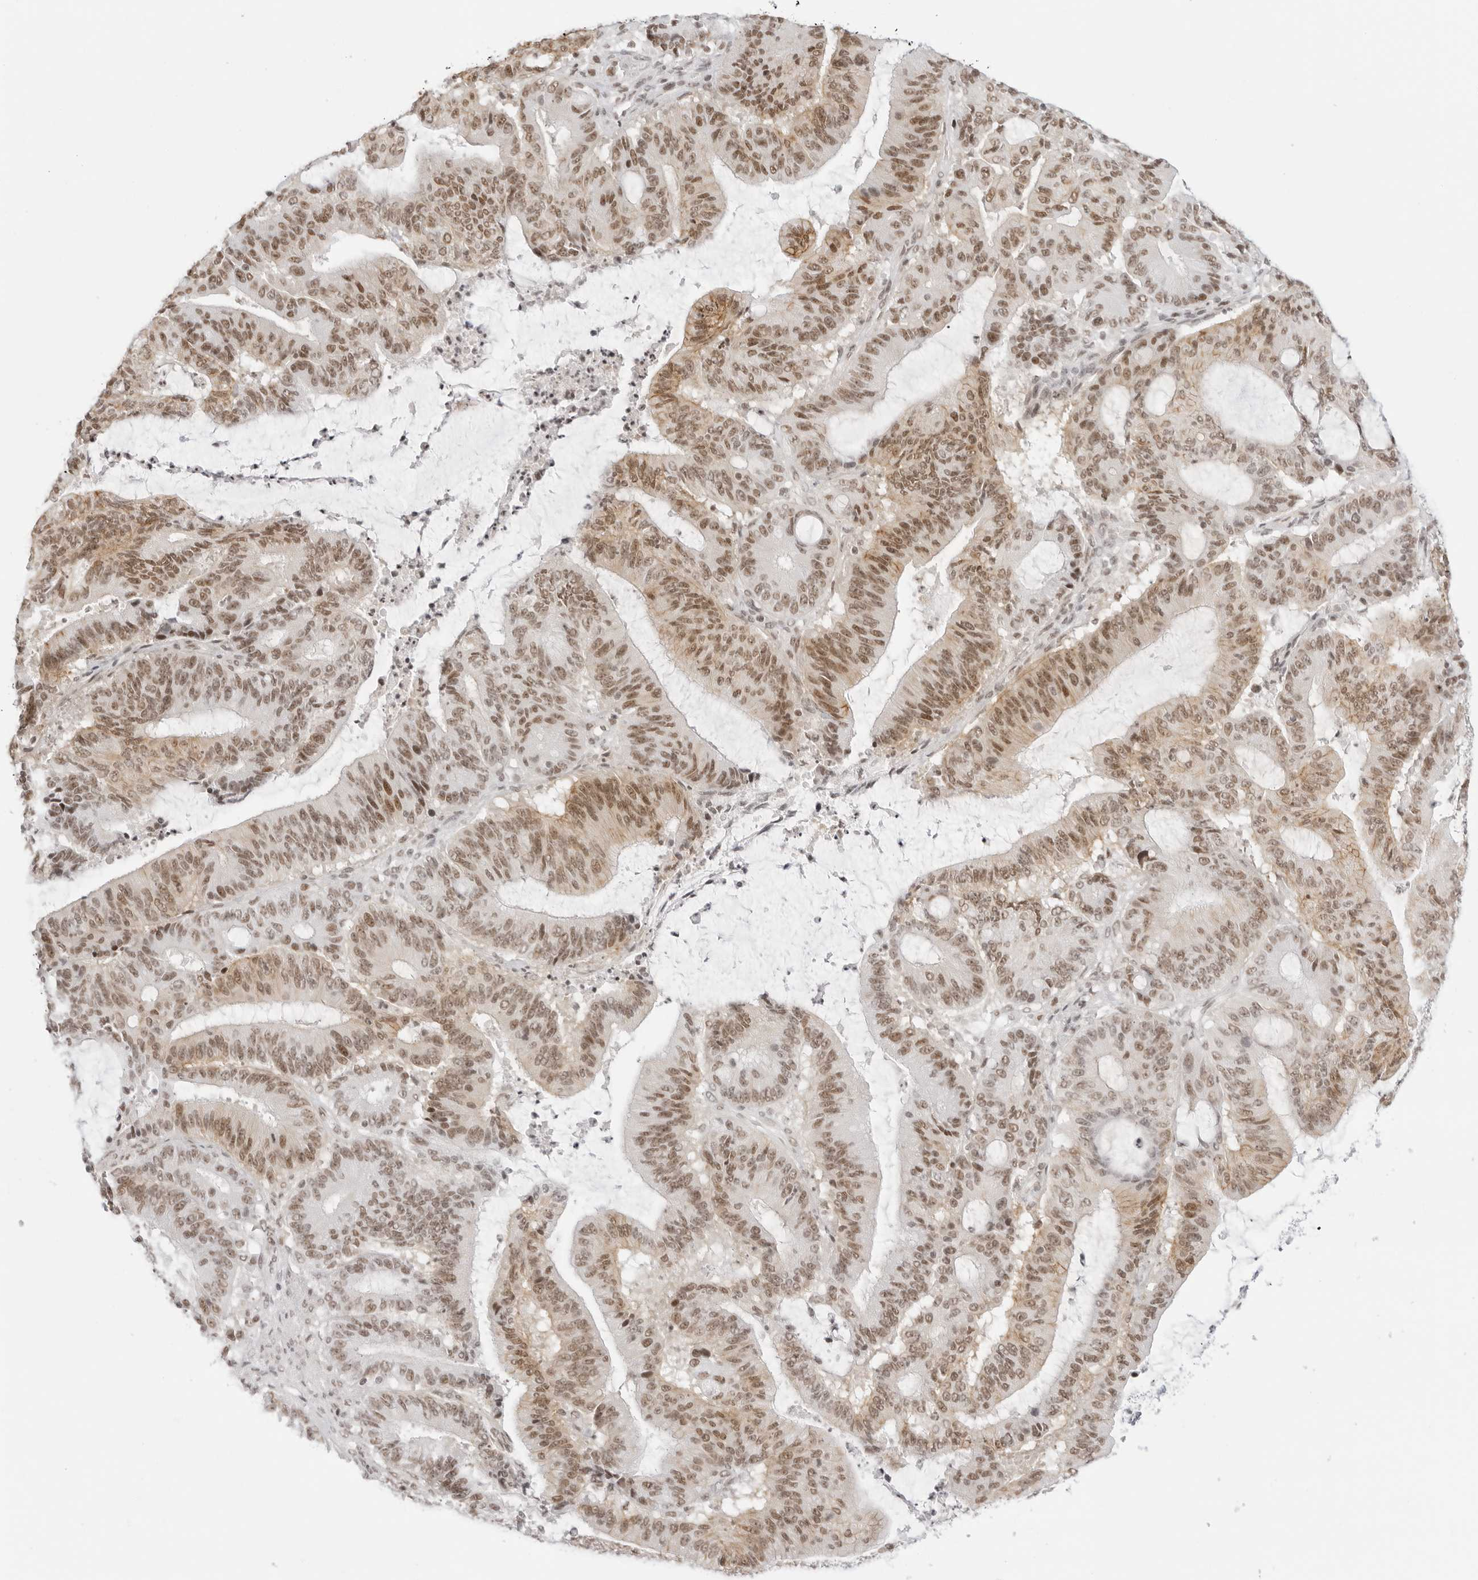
{"staining": {"intensity": "moderate", "quantity": ">75%", "location": "cytoplasmic/membranous,nuclear"}, "tissue": "liver cancer", "cell_type": "Tumor cells", "image_type": "cancer", "snomed": [{"axis": "morphology", "description": "Normal tissue, NOS"}, {"axis": "morphology", "description": "Cholangiocarcinoma"}, {"axis": "topography", "description": "Liver"}, {"axis": "topography", "description": "Peripheral nerve tissue"}], "caption": "A high-resolution photomicrograph shows immunohistochemistry (IHC) staining of liver cancer, which exhibits moderate cytoplasmic/membranous and nuclear staining in approximately >75% of tumor cells. Immunohistochemistry stains the protein in brown and the nuclei are stained blue.", "gene": "TCIM", "patient": {"sex": "female", "age": 73}}